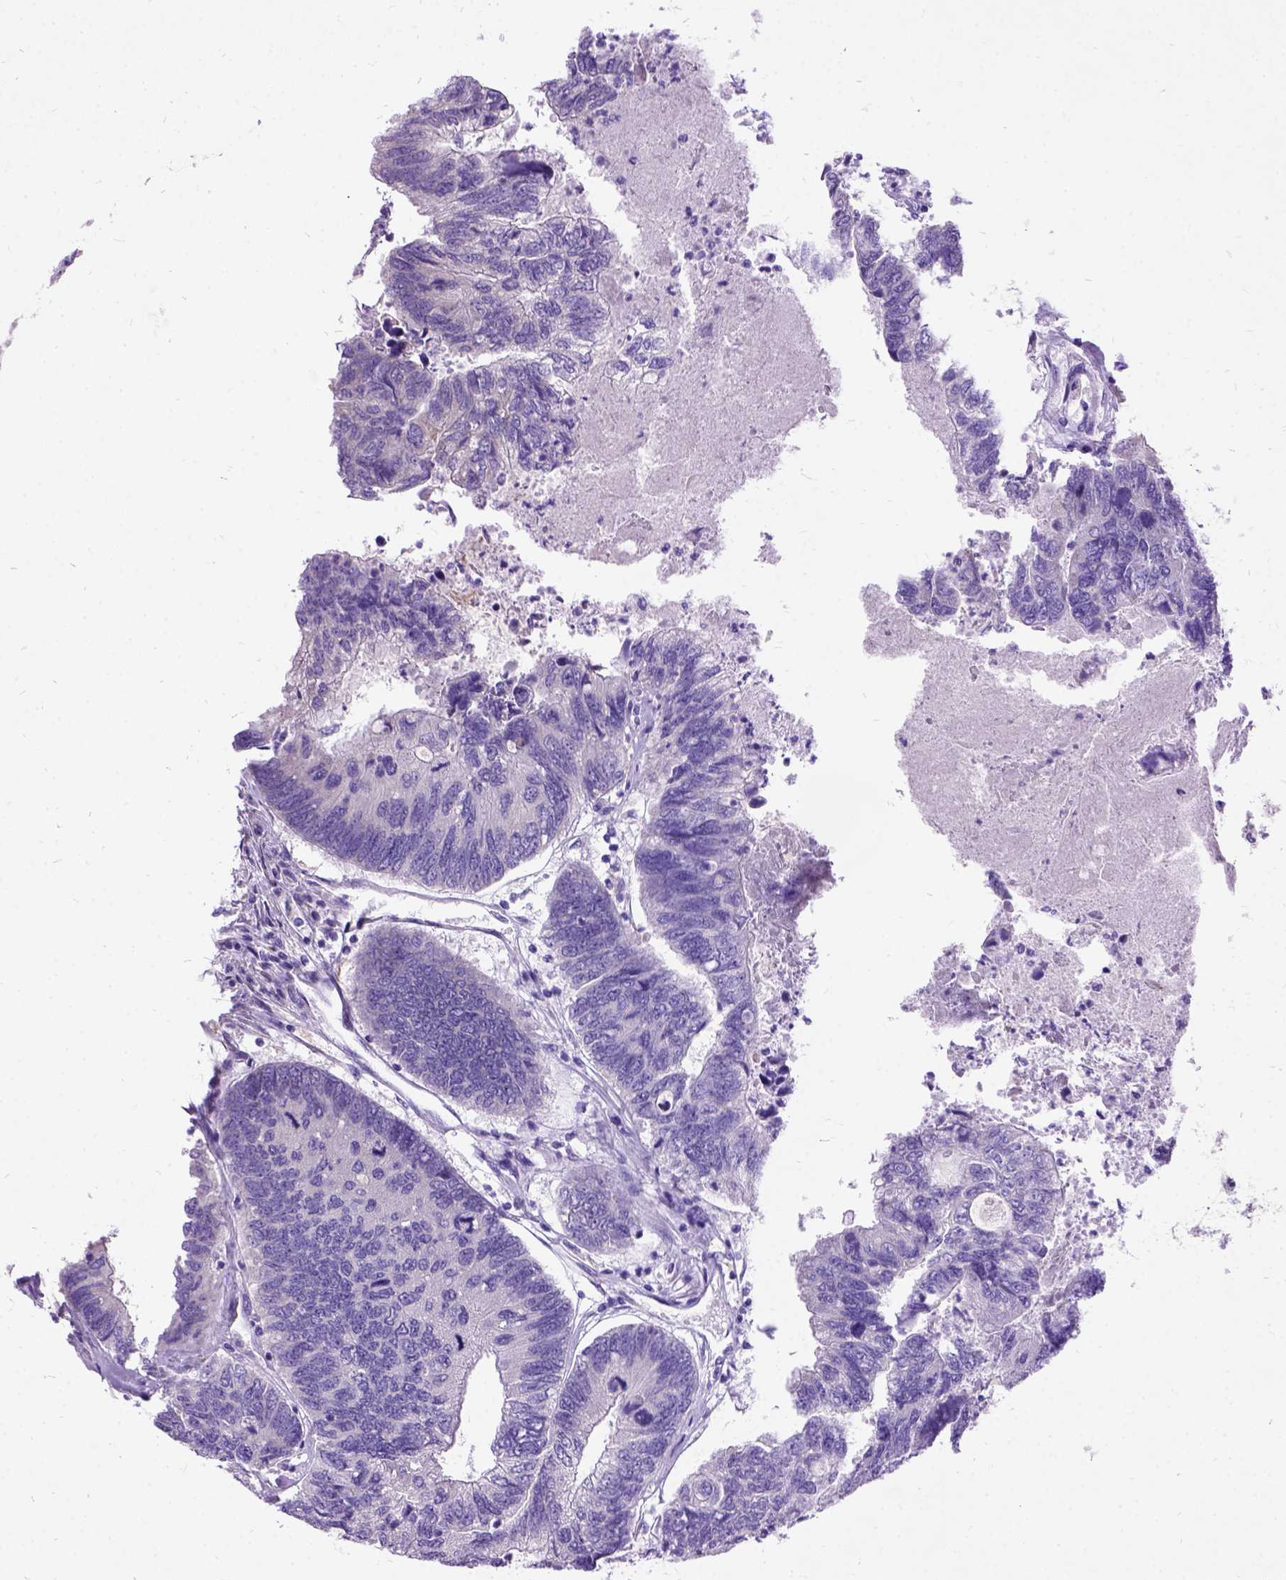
{"staining": {"intensity": "negative", "quantity": "none", "location": "none"}, "tissue": "colorectal cancer", "cell_type": "Tumor cells", "image_type": "cancer", "snomed": [{"axis": "morphology", "description": "Adenocarcinoma, NOS"}, {"axis": "topography", "description": "Colon"}], "caption": "Tumor cells are negative for protein expression in human adenocarcinoma (colorectal).", "gene": "CFAP54", "patient": {"sex": "female", "age": 67}}